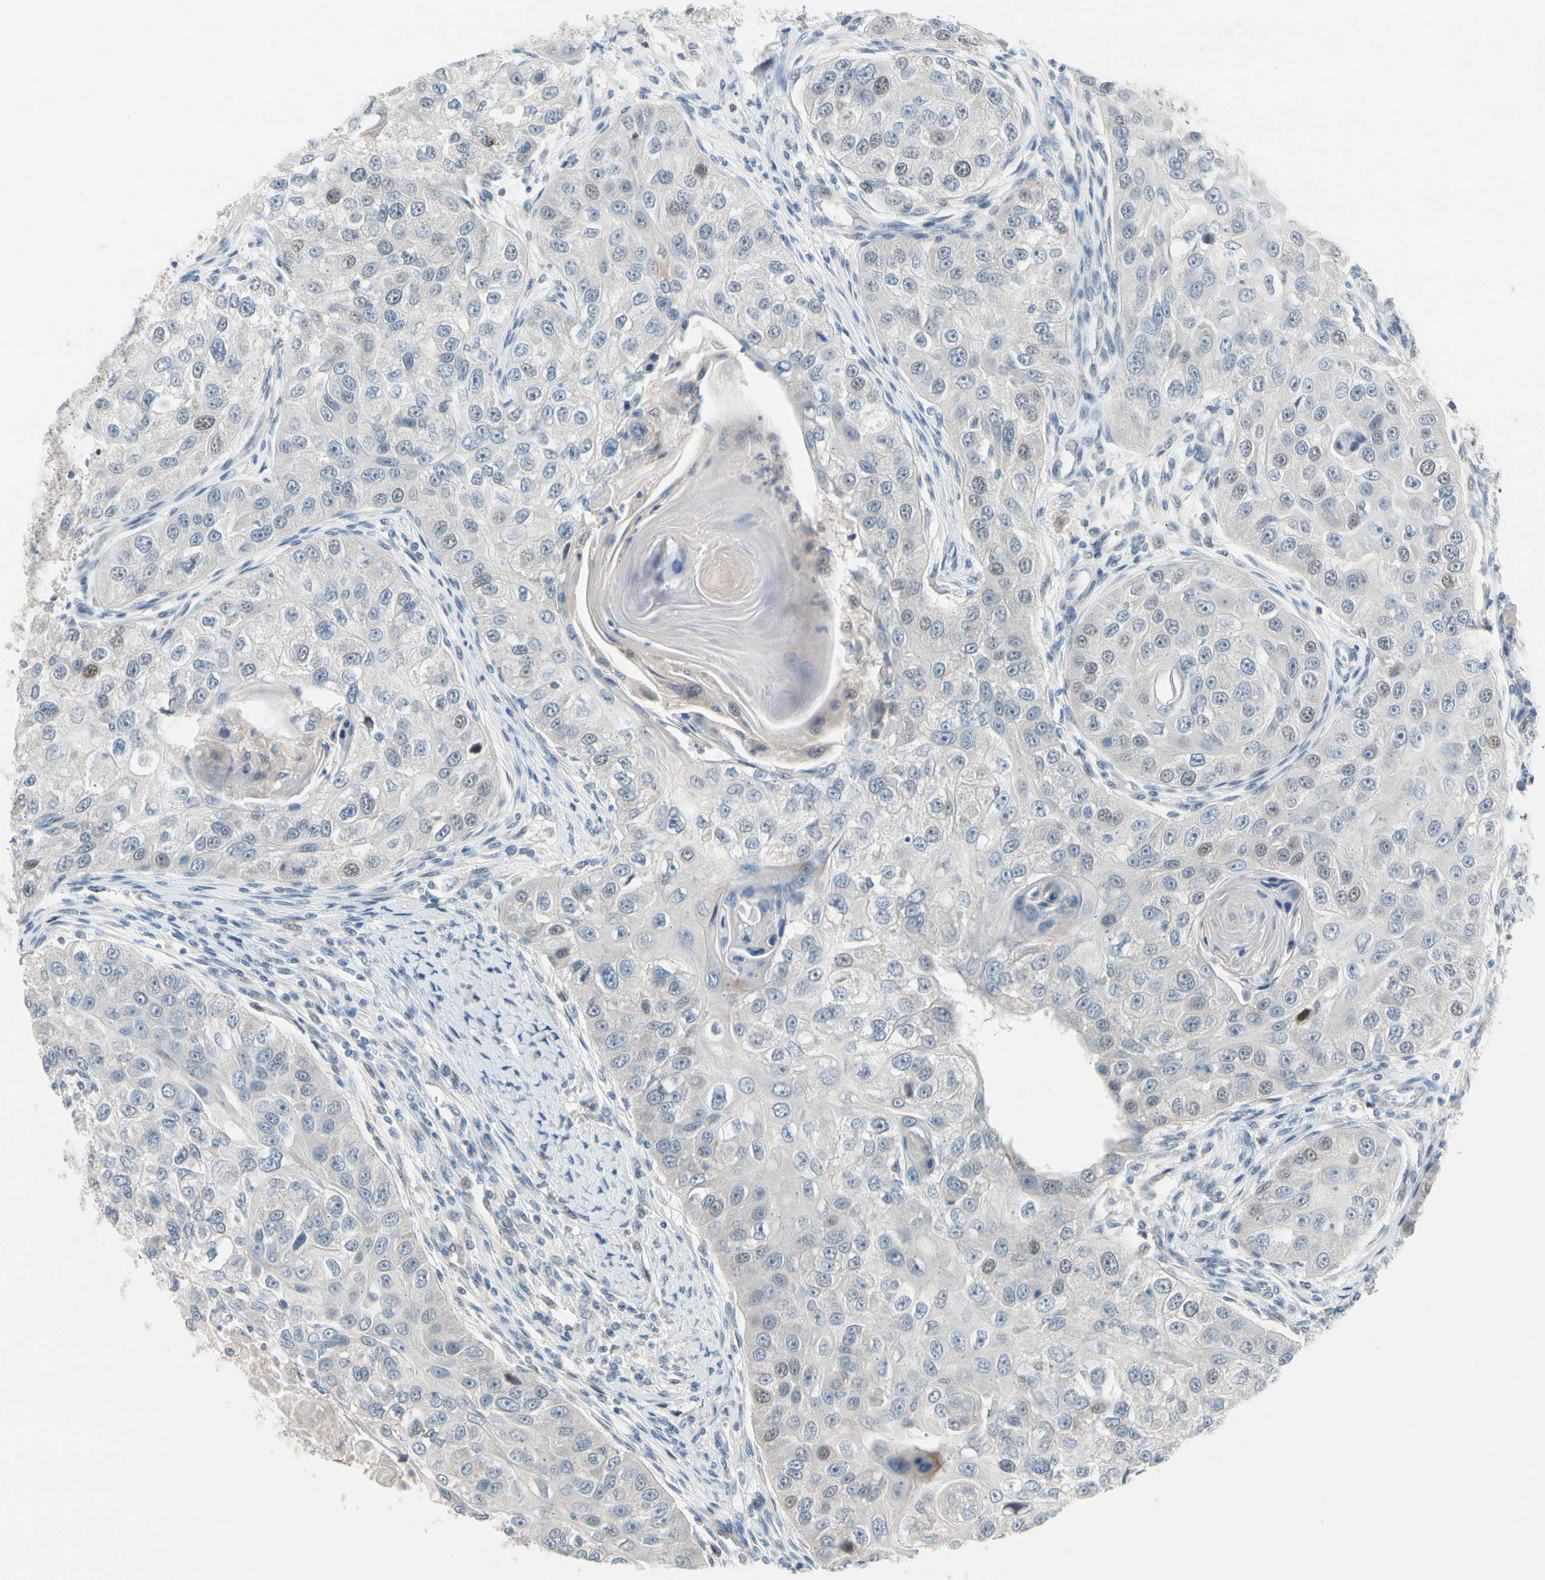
{"staining": {"intensity": "negative", "quantity": "none", "location": "none"}, "tissue": "head and neck cancer", "cell_type": "Tumor cells", "image_type": "cancer", "snomed": [{"axis": "morphology", "description": "Normal tissue, NOS"}, {"axis": "morphology", "description": "Squamous cell carcinoma, NOS"}, {"axis": "topography", "description": "Skeletal muscle"}, {"axis": "topography", "description": "Head-Neck"}], "caption": "Head and neck cancer (squamous cell carcinoma) was stained to show a protein in brown. There is no significant staining in tumor cells. Nuclei are stained in blue.", "gene": "CFAP36", "patient": {"sex": "male", "age": 51}}